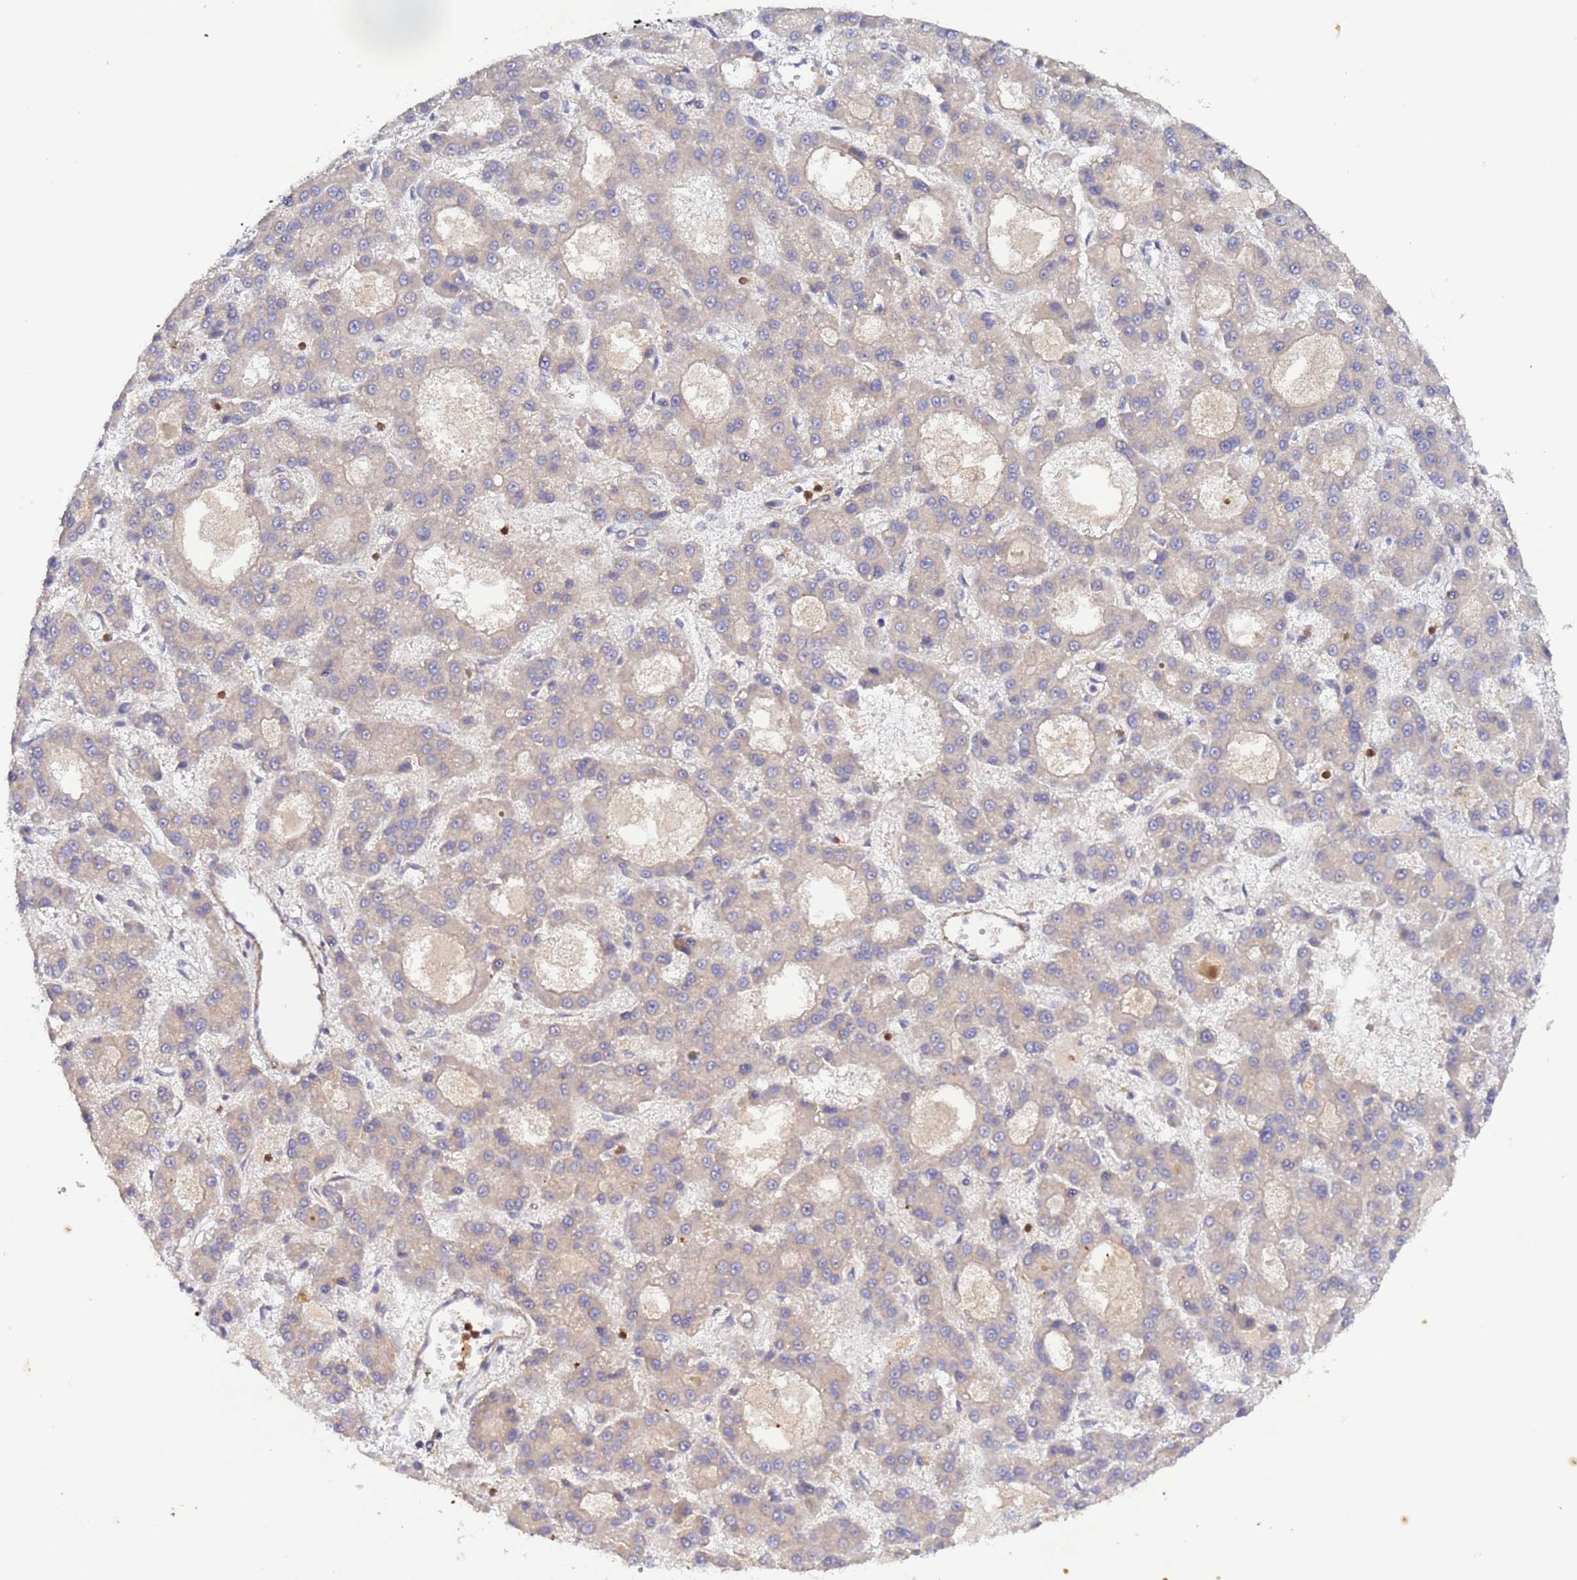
{"staining": {"intensity": "negative", "quantity": "none", "location": "none"}, "tissue": "liver cancer", "cell_type": "Tumor cells", "image_type": "cancer", "snomed": [{"axis": "morphology", "description": "Carcinoma, Hepatocellular, NOS"}, {"axis": "topography", "description": "Liver"}], "caption": "There is no significant expression in tumor cells of liver cancer. (Stains: DAB (3,3'-diaminobenzidine) IHC with hematoxylin counter stain, Microscopy: brightfield microscopy at high magnification).", "gene": "TRIM26", "patient": {"sex": "male", "age": 70}}